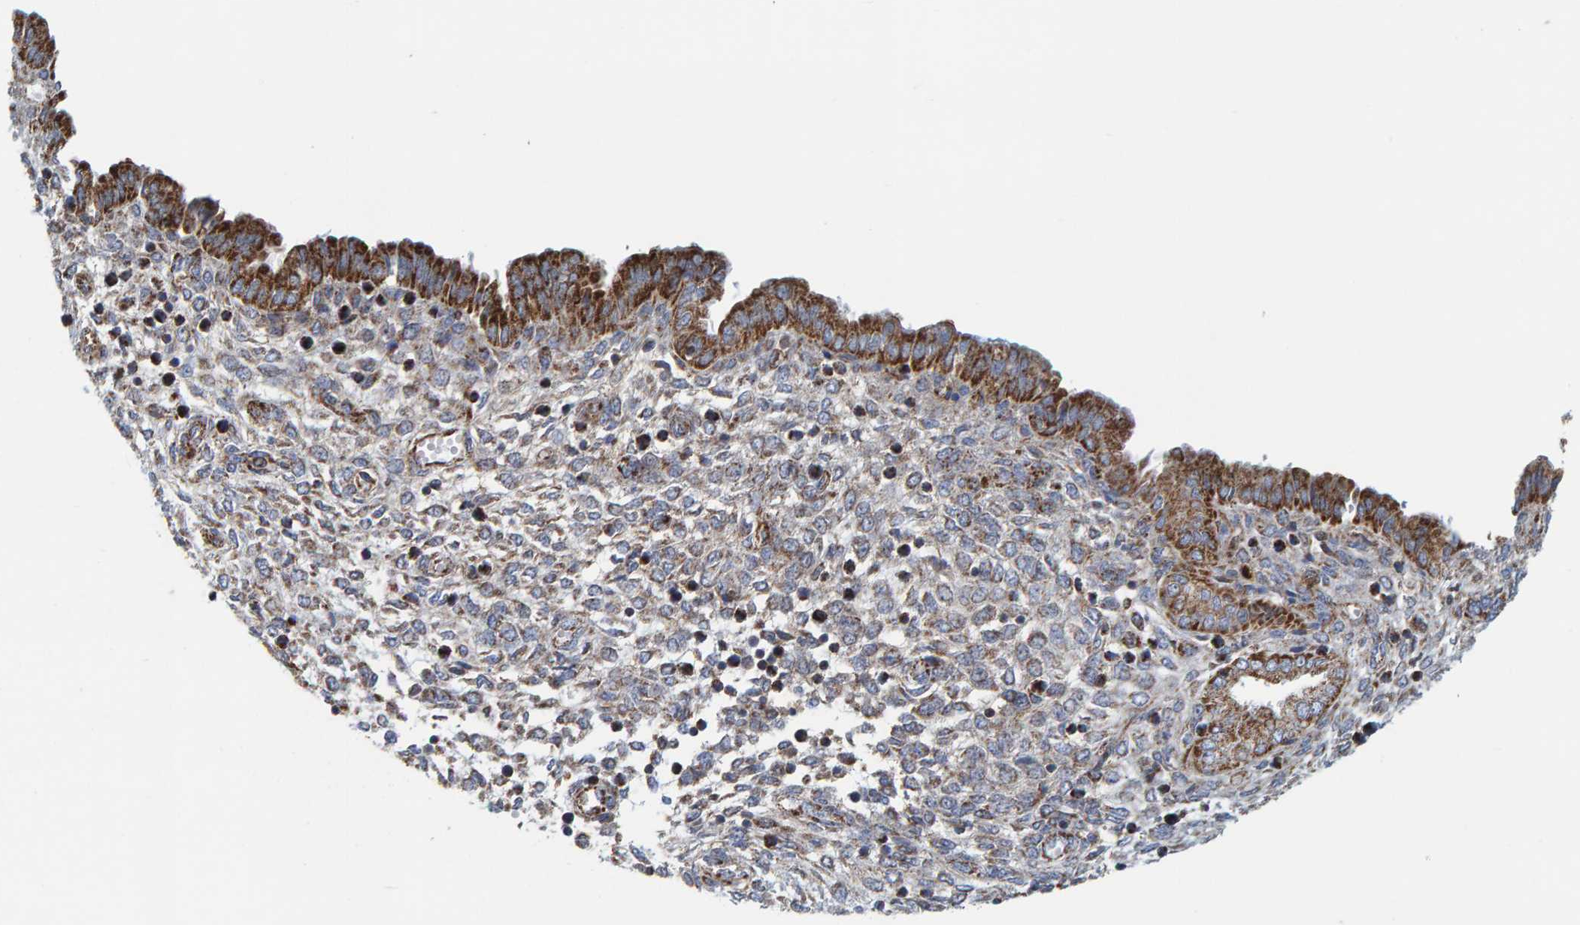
{"staining": {"intensity": "weak", "quantity": "<25%", "location": "cytoplasmic/membranous"}, "tissue": "endometrium", "cell_type": "Cells in endometrial stroma", "image_type": "normal", "snomed": [{"axis": "morphology", "description": "Normal tissue, NOS"}, {"axis": "topography", "description": "Endometrium"}], "caption": "Cells in endometrial stroma are negative for brown protein staining in normal endometrium. (DAB immunohistochemistry (IHC) visualized using brightfield microscopy, high magnification).", "gene": "B9D1", "patient": {"sex": "female", "age": 33}}